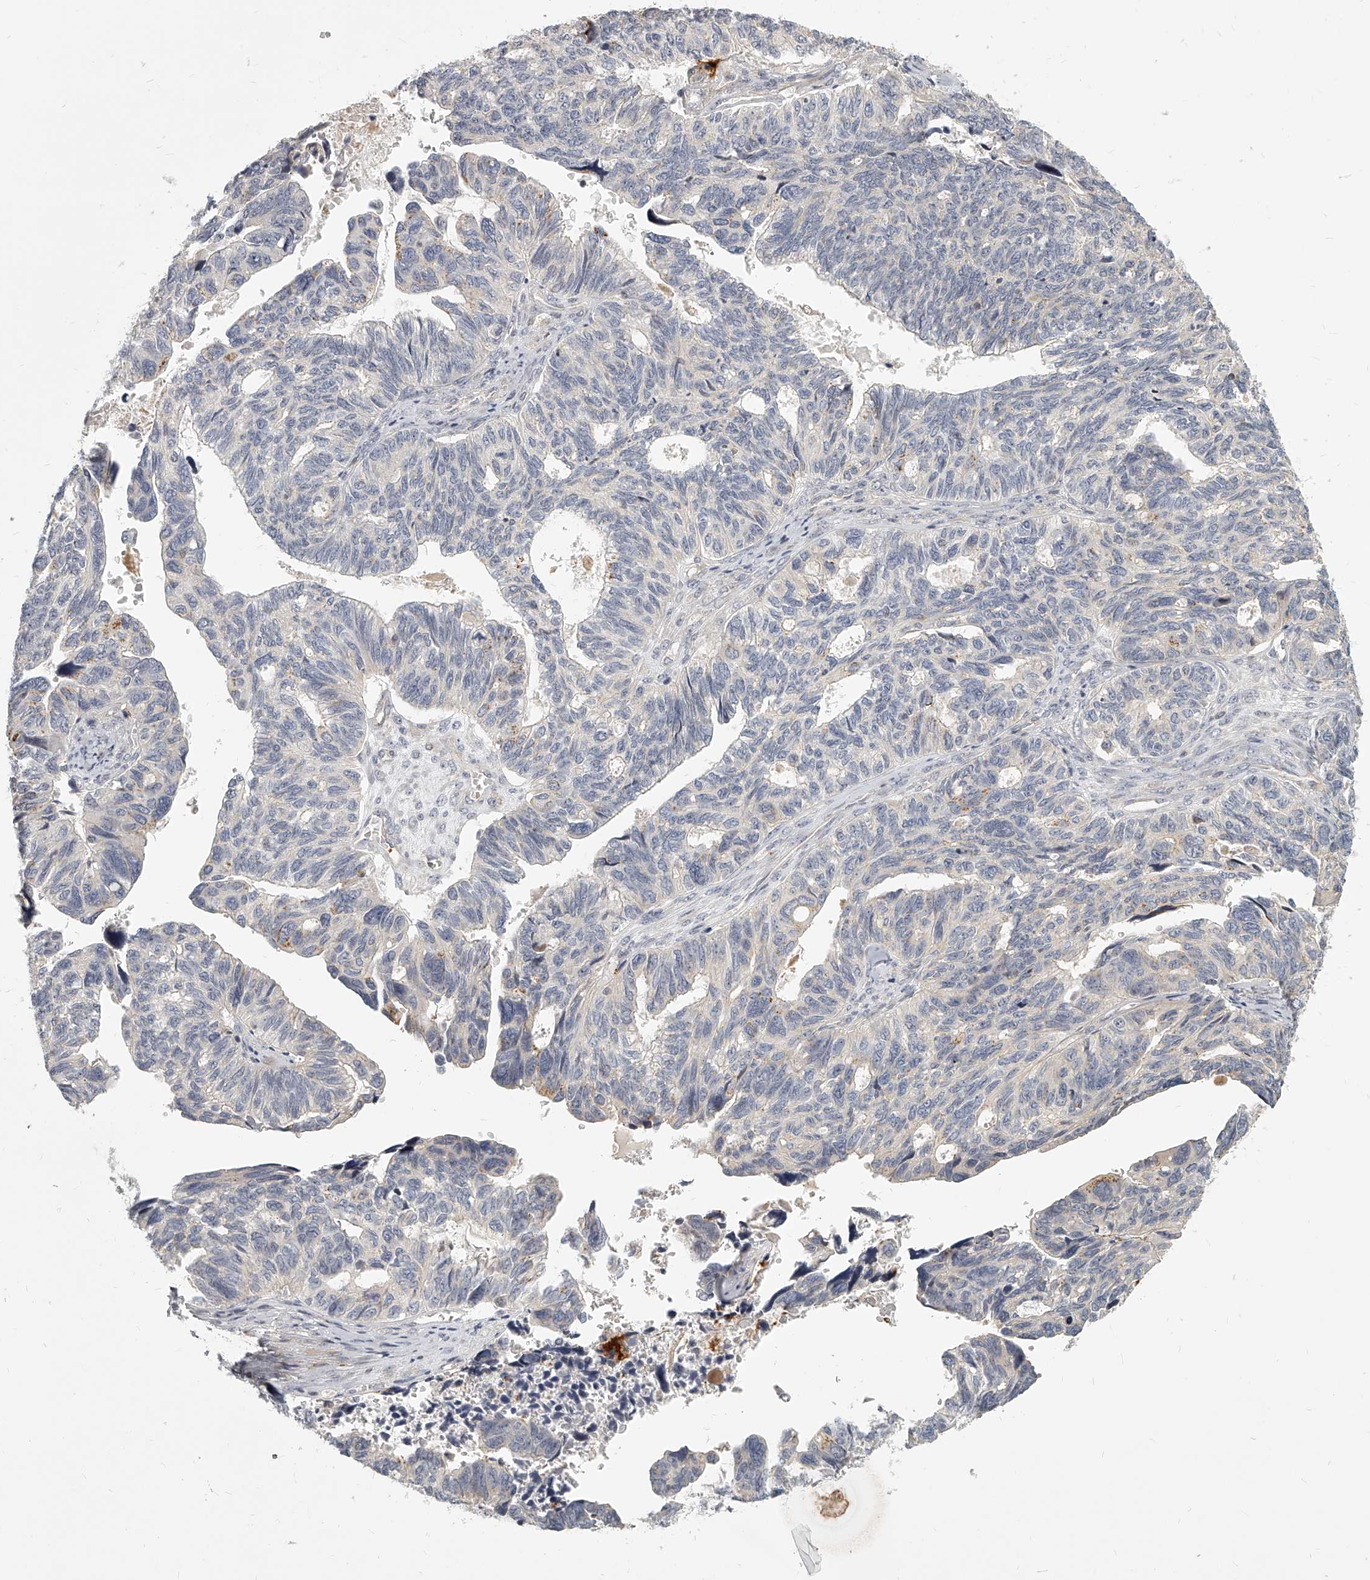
{"staining": {"intensity": "weak", "quantity": "<25%", "location": "cytoplasmic/membranous"}, "tissue": "ovarian cancer", "cell_type": "Tumor cells", "image_type": "cancer", "snomed": [{"axis": "morphology", "description": "Cystadenocarcinoma, serous, NOS"}, {"axis": "topography", "description": "Ovary"}], "caption": "Immunohistochemistry histopathology image of neoplastic tissue: ovarian cancer stained with DAB demonstrates no significant protein positivity in tumor cells.", "gene": "SLC37A1", "patient": {"sex": "female", "age": 79}}